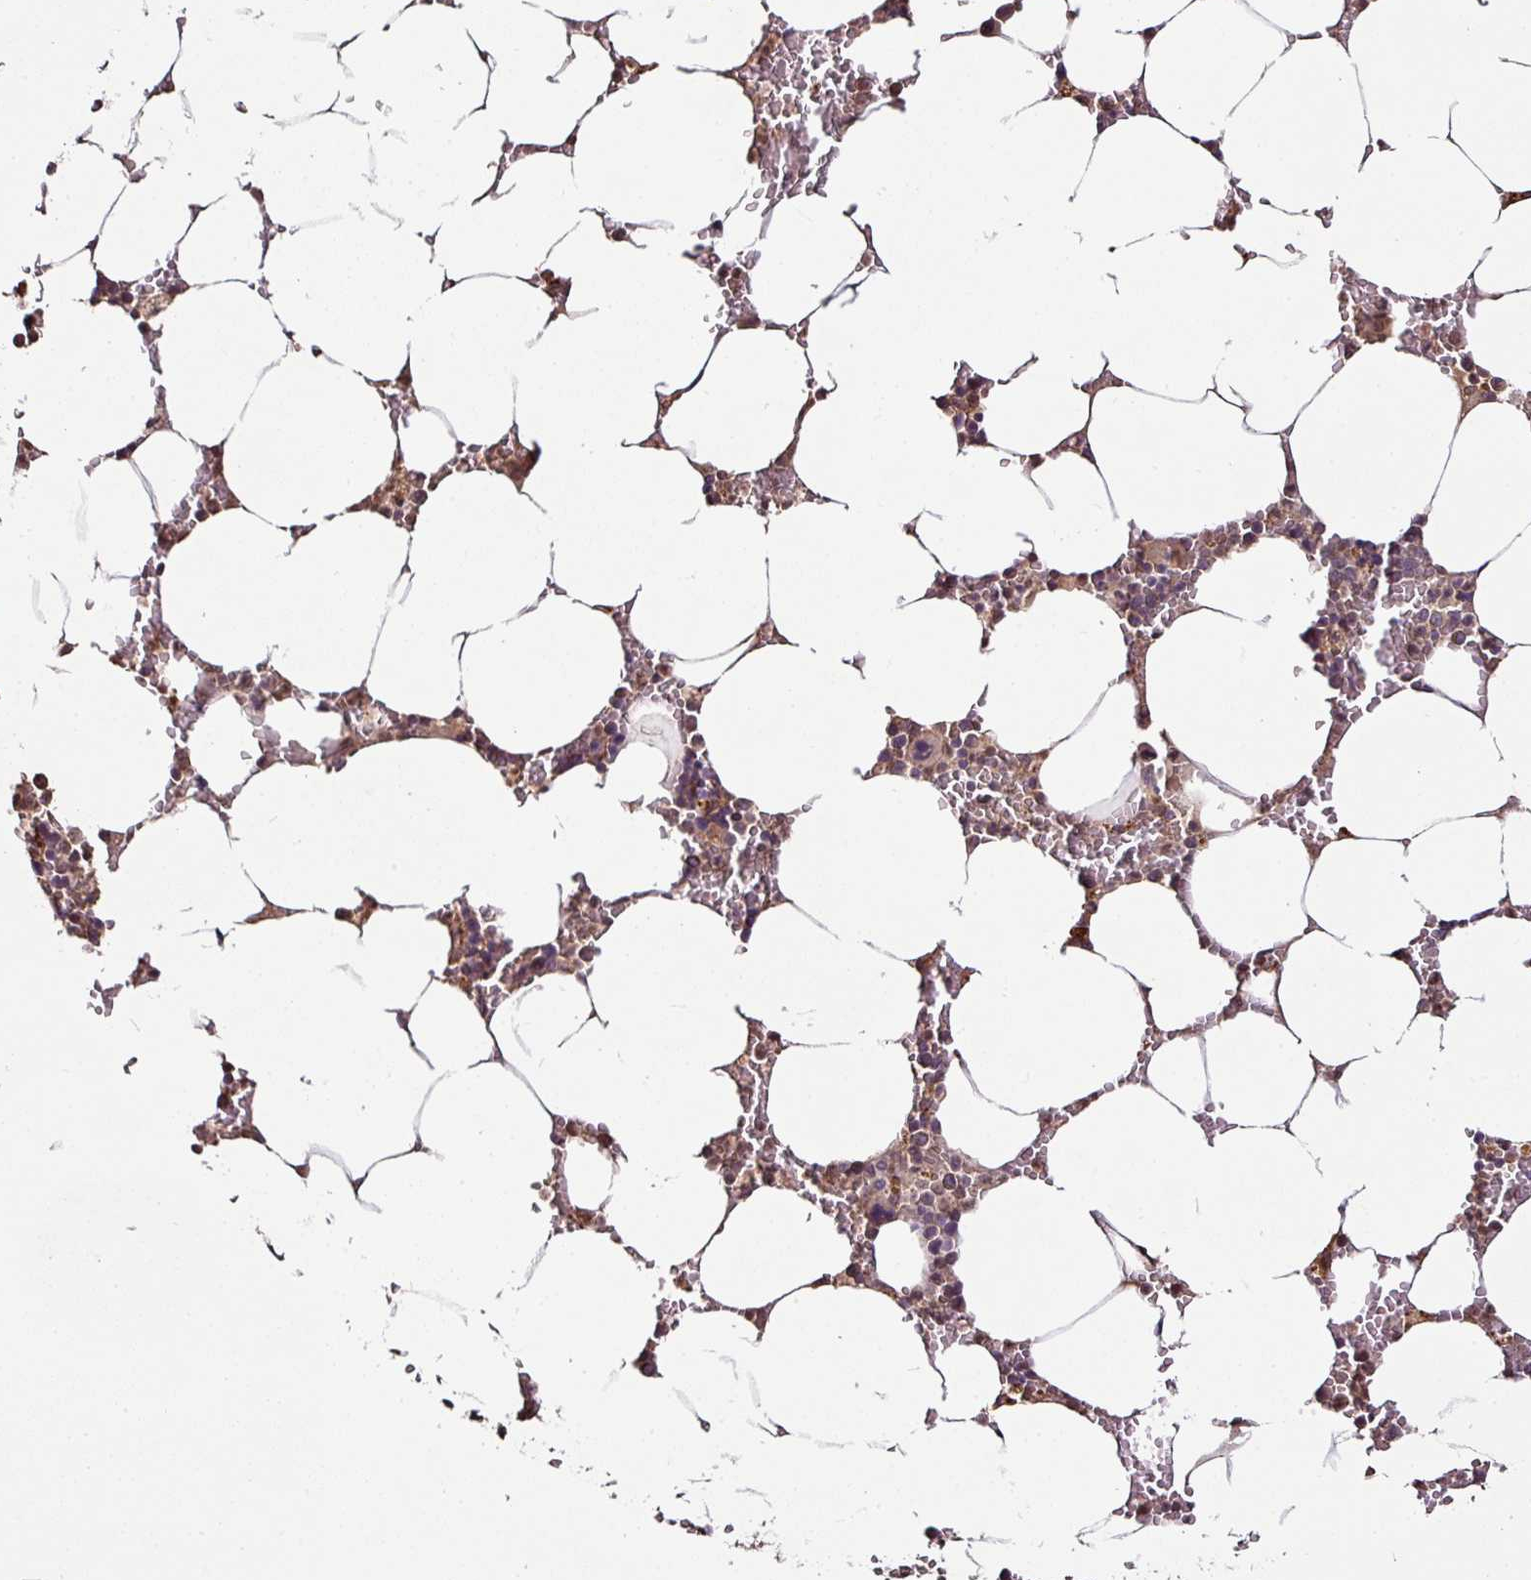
{"staining": {"intensity": "moderate", "quantity": "25%-75%", "location": "cytoplasmic/membranous,nuclear"}, "tissue": "bone marrow", "cell_type": "Hematopoietic cells", "image_type": "normal", "snomed": [{"axis": "morphology", "description": "Normal tissue, NOS"}, {"axis": "topography", "description": "Bone marrow"}], "caption": "A histopathology image of human bone marrow stained for a protein displays moderate cytoplasmic/membranous,nuclear brown staining in hematopoietic cells.", "gene": "RPL38", "patient": {"sex": "male", "age": 70}}